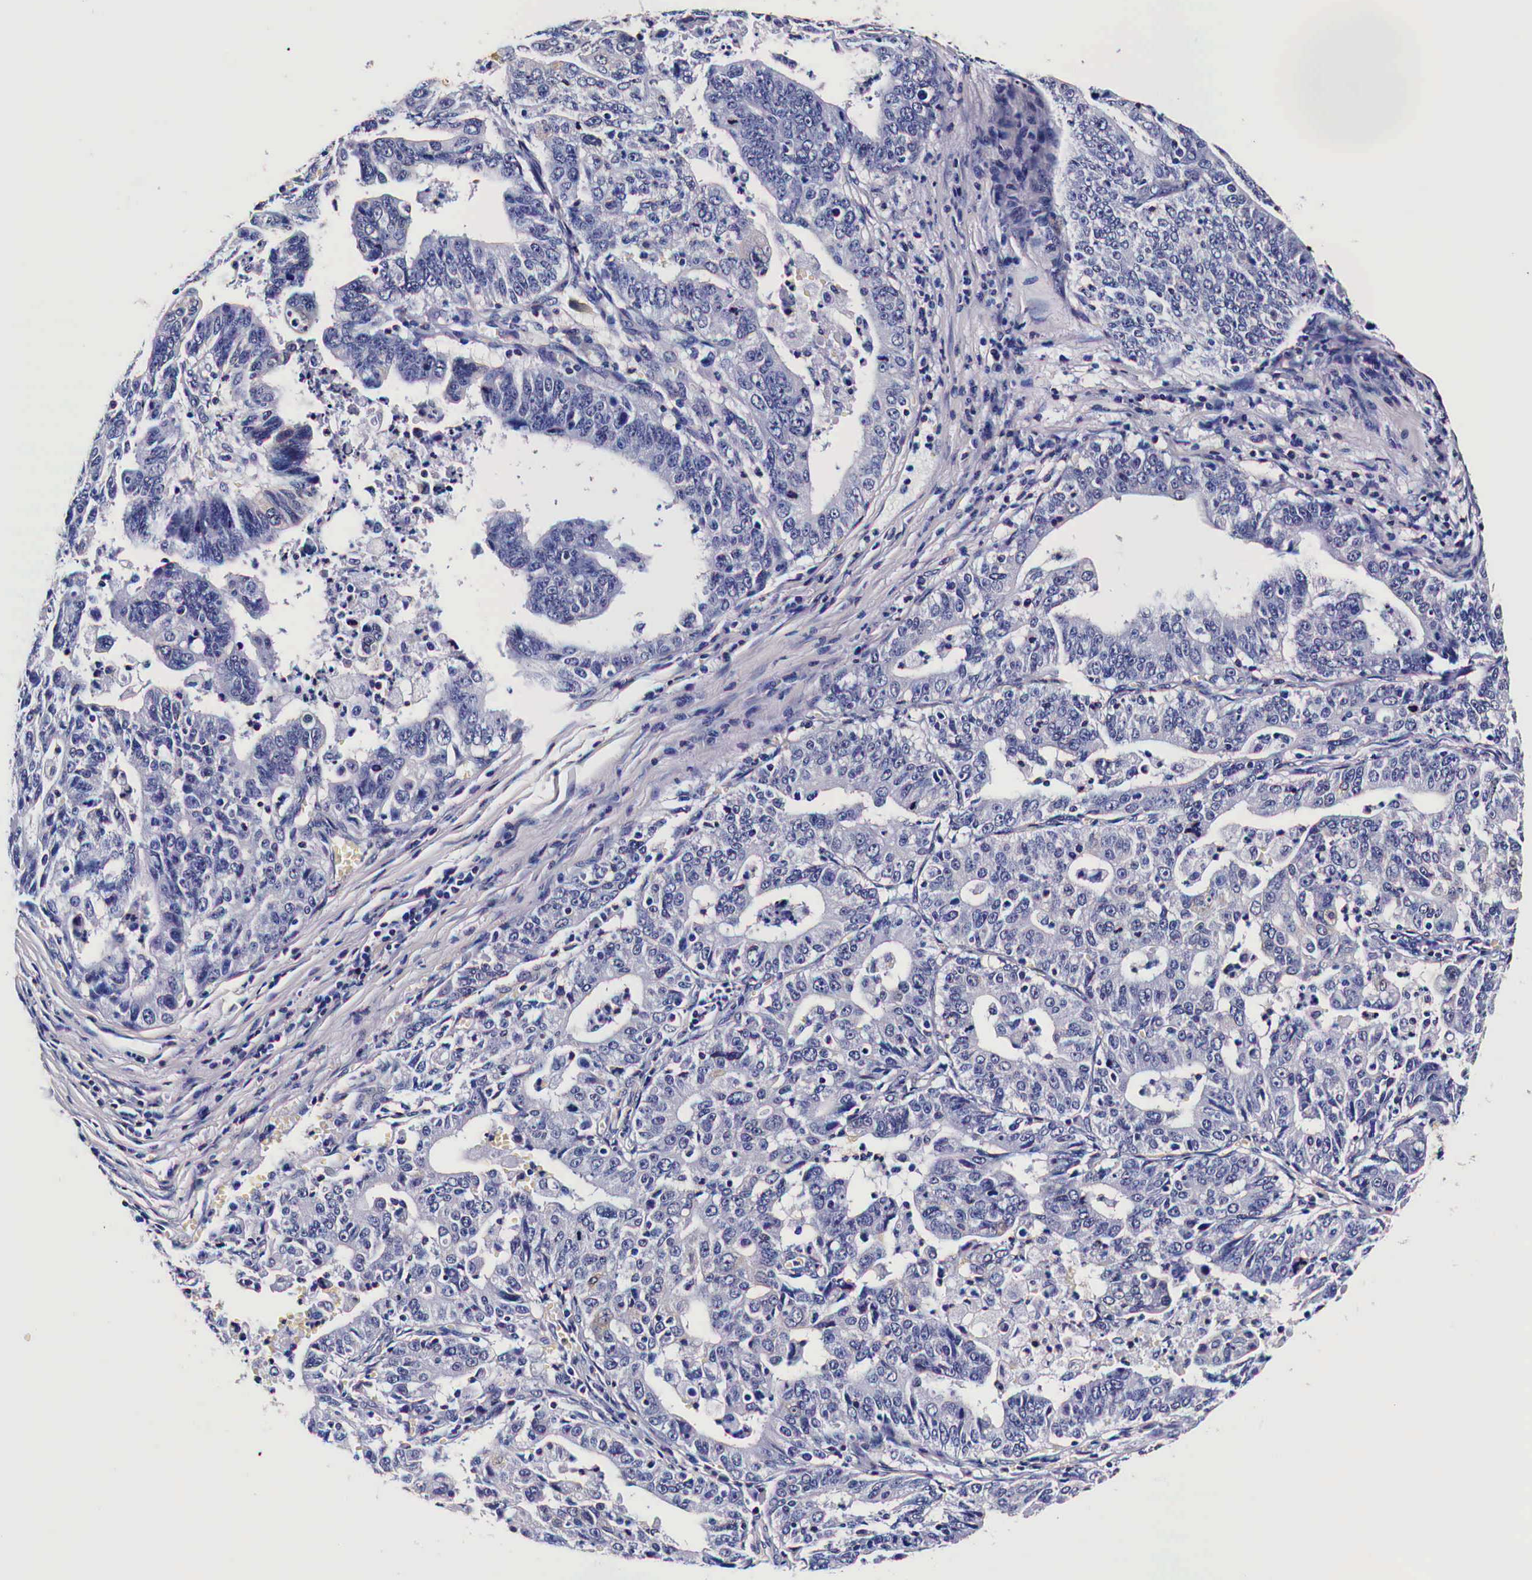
{"staining": {"intensity": "negative", "quantity": "none", "location": "none"}, "tissue": "stomach cancer", "cell_type": "Tumor cells", "image_type": "cancer", "snomed": [{"axis": "morphology", "description": "Adenocarcinoma, NOS"}, {"axis": "topography", "description": "Stomach, upper"}], "caption": "The photomicrograph demonstrates no significant staining in tumor cells of stomach cancer (adenocarcinoma). (DAB IHC with hematoxylin counter stain).", "gene": "HSPB1", "patient": {"sex": "female", "age": 50}}